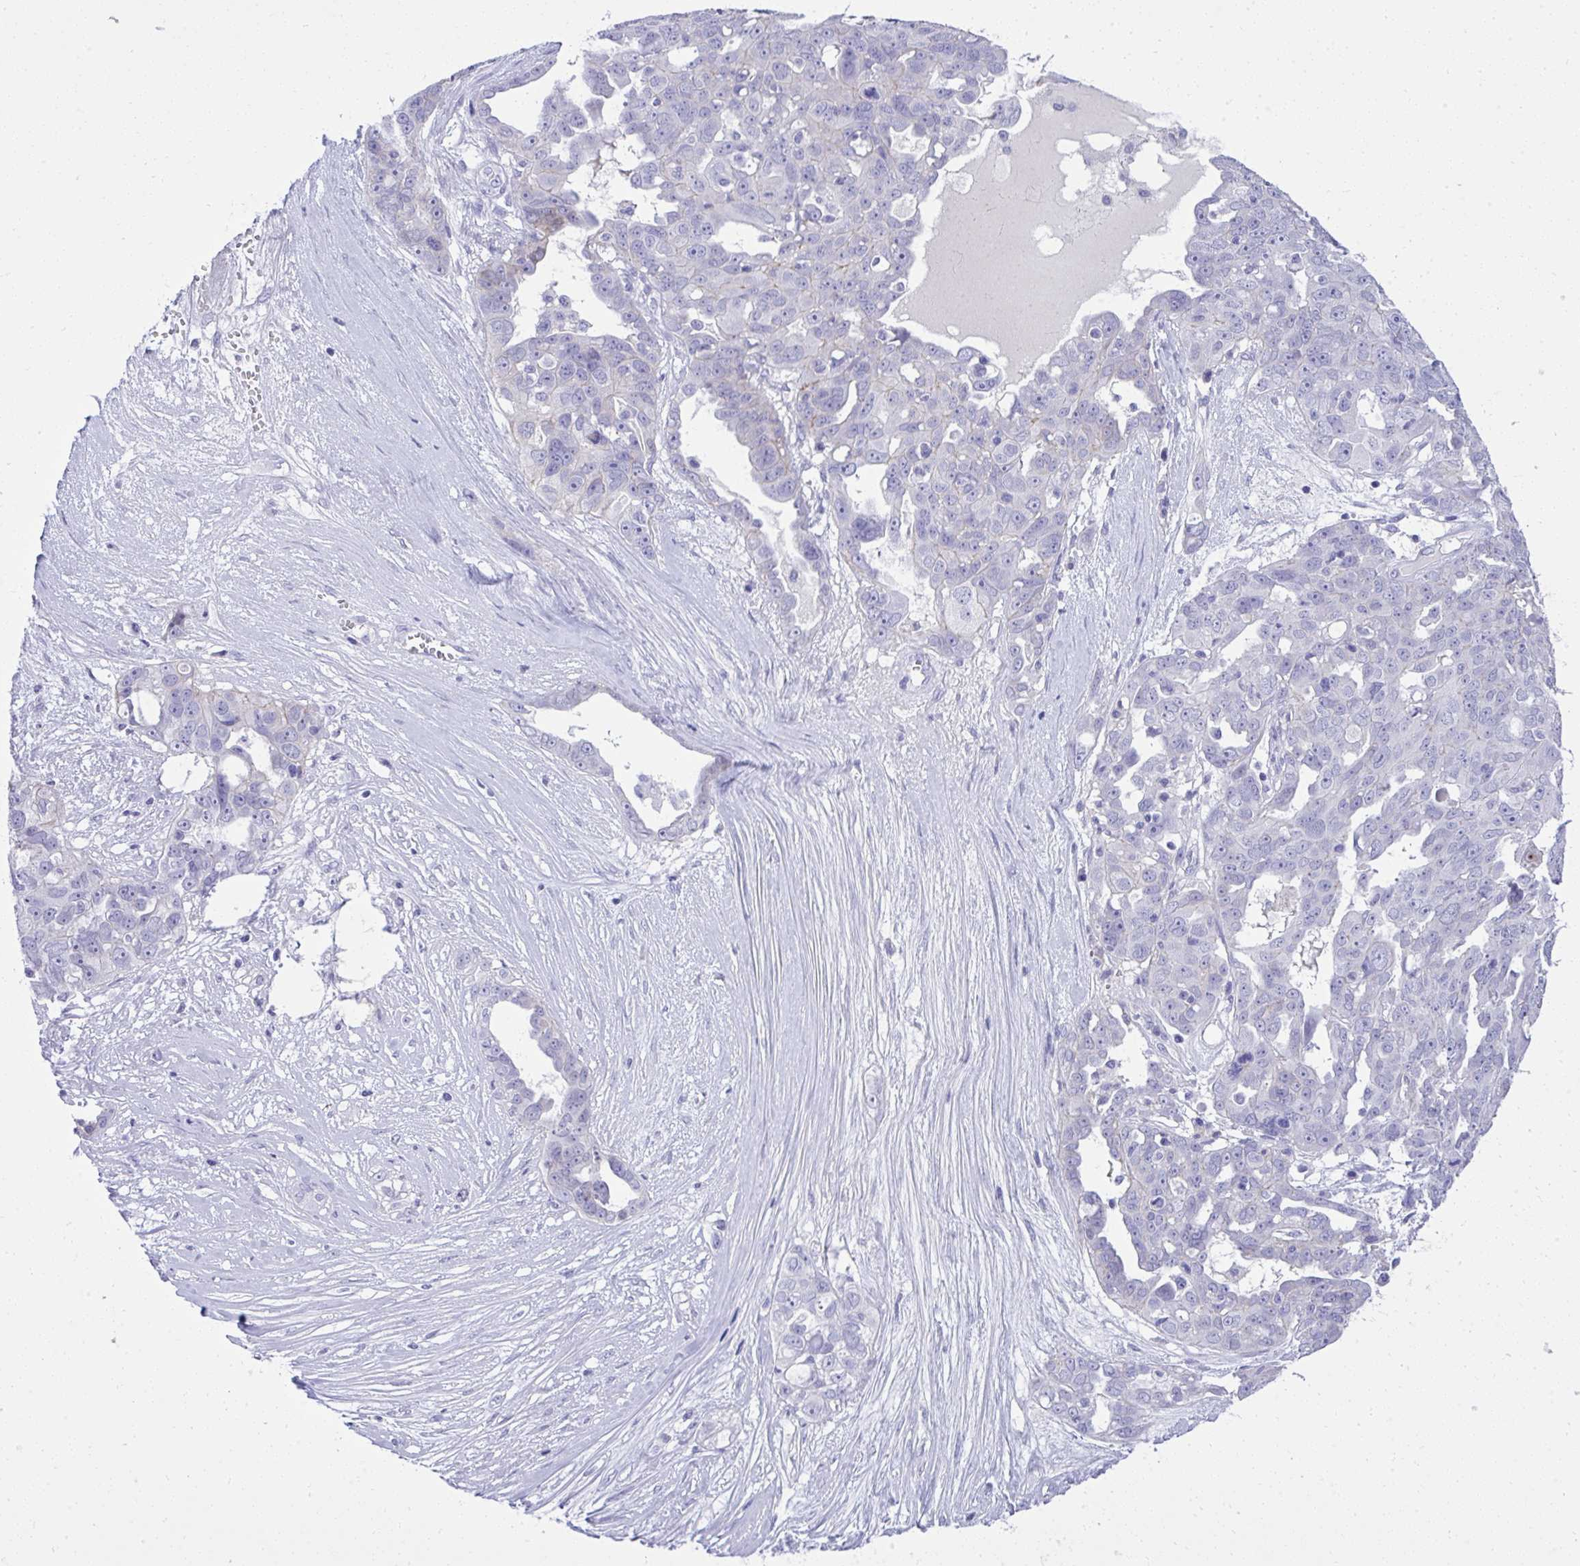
{"staining": {"intensity": "negative", "quantity": "none", "location": "none"}, "tissue": "ovarian cancer", "cell_type": "Tumor cells", "image_type": "cancer", "snomed": [{"axis": "morphology", "description": "Carcinoma, endometroid"}, {"axis": "topography", "description": "Ovary"}], "caption": "Ovarian cancer stained for a protein using immunohistochemistry (IHC) reveals no positivity tumor cells.", "gene": "ST6GALNAC3", "patient": {"sex": "female", "age": 70}}